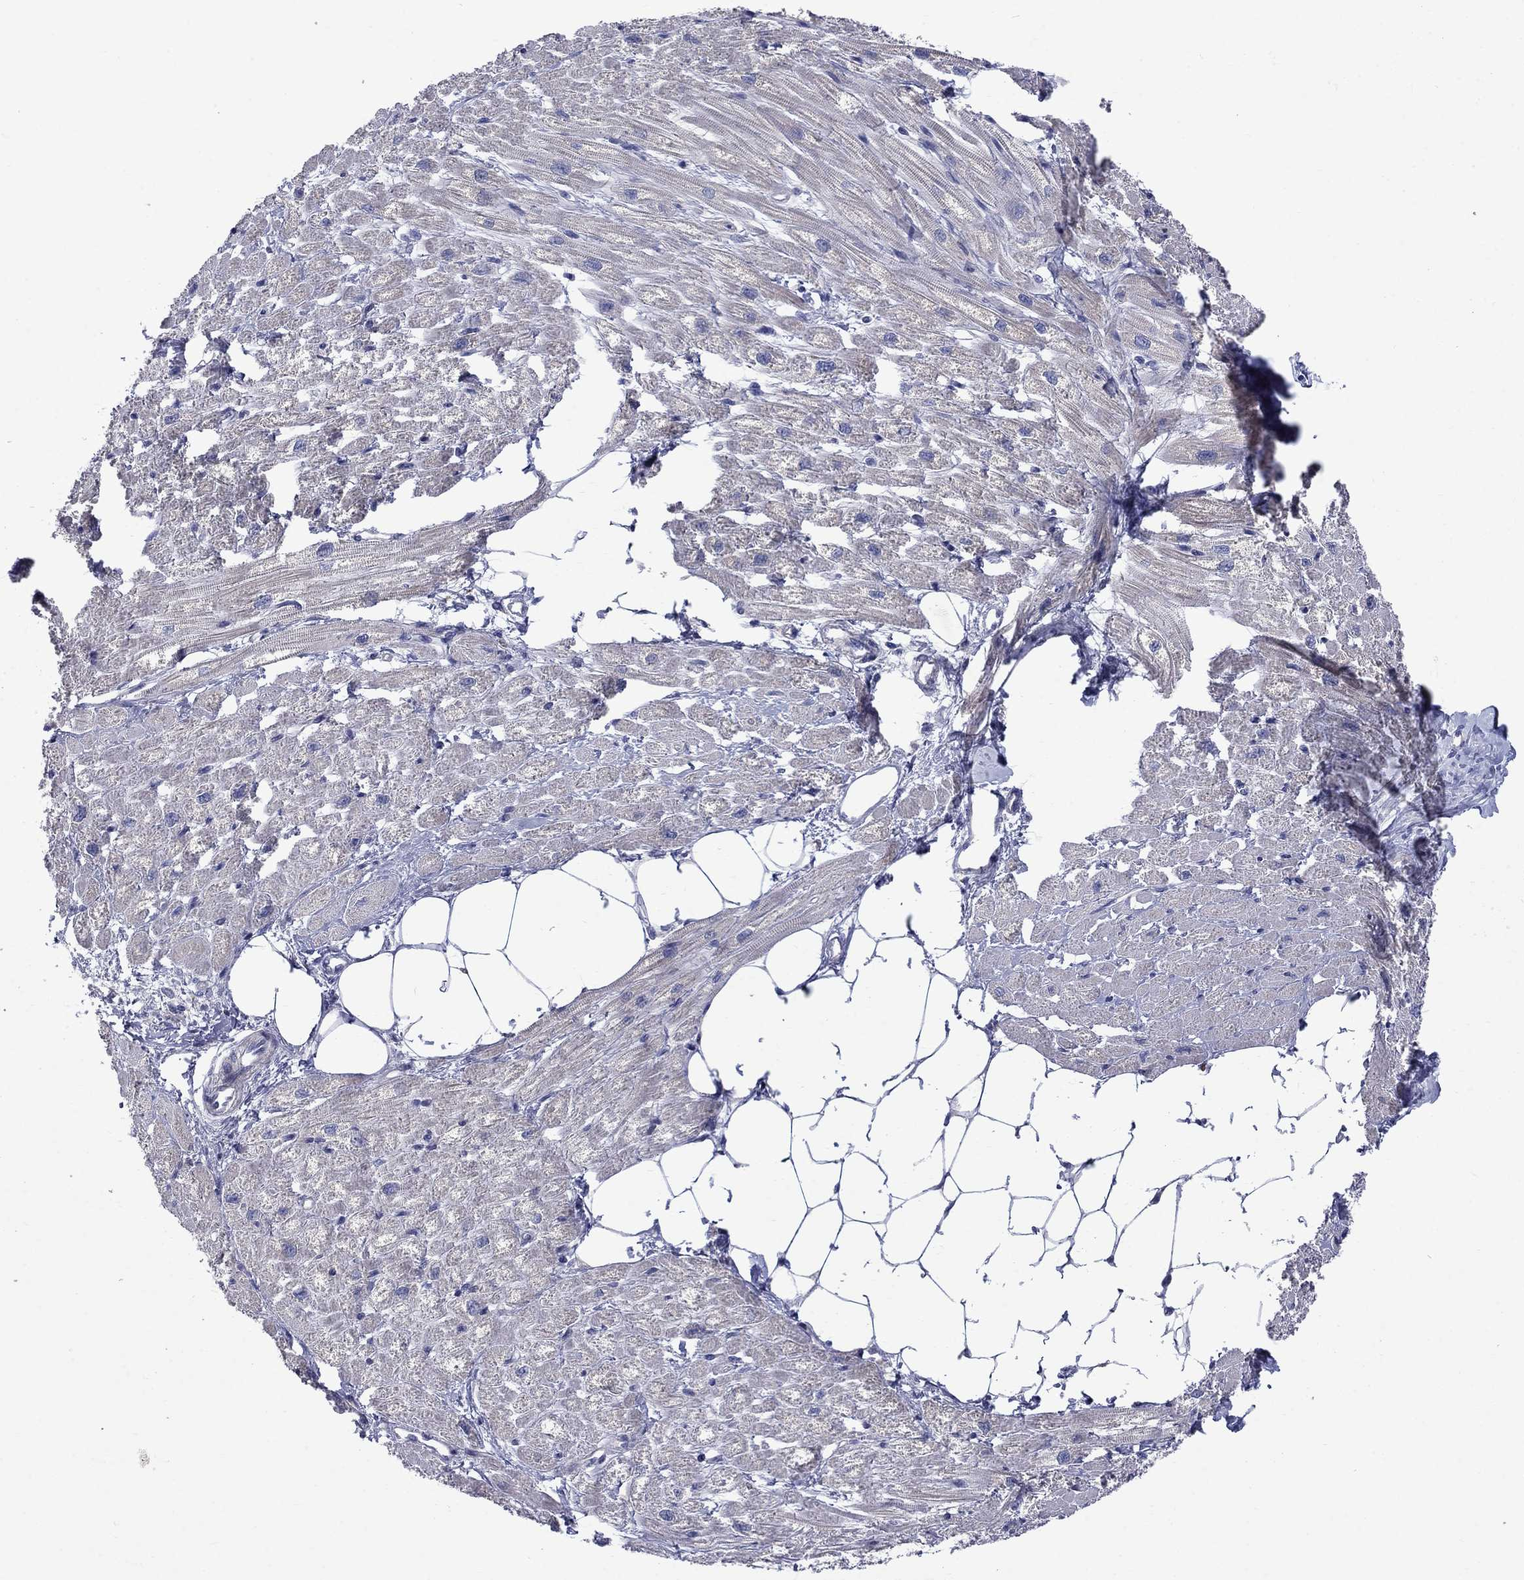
{"staining": {"intensity": "negative", "quantity": "none", "location": "none"}, "tissue": "heart muscle", "cell_type": "Cardiomyocytes", "image_type": "normal", "snomed": [{"axis": "morphology", "description": "Normal tissue, NOS"}, {"axis": "topography", "description": "Heart"}], "caption": "Immunohistochemistry (IHC) of unremarkable heart muscle exhibits no expression in cardiomyocytes.", "gene": "ASNS", "patient": {"sex": "male", "age": 57}}